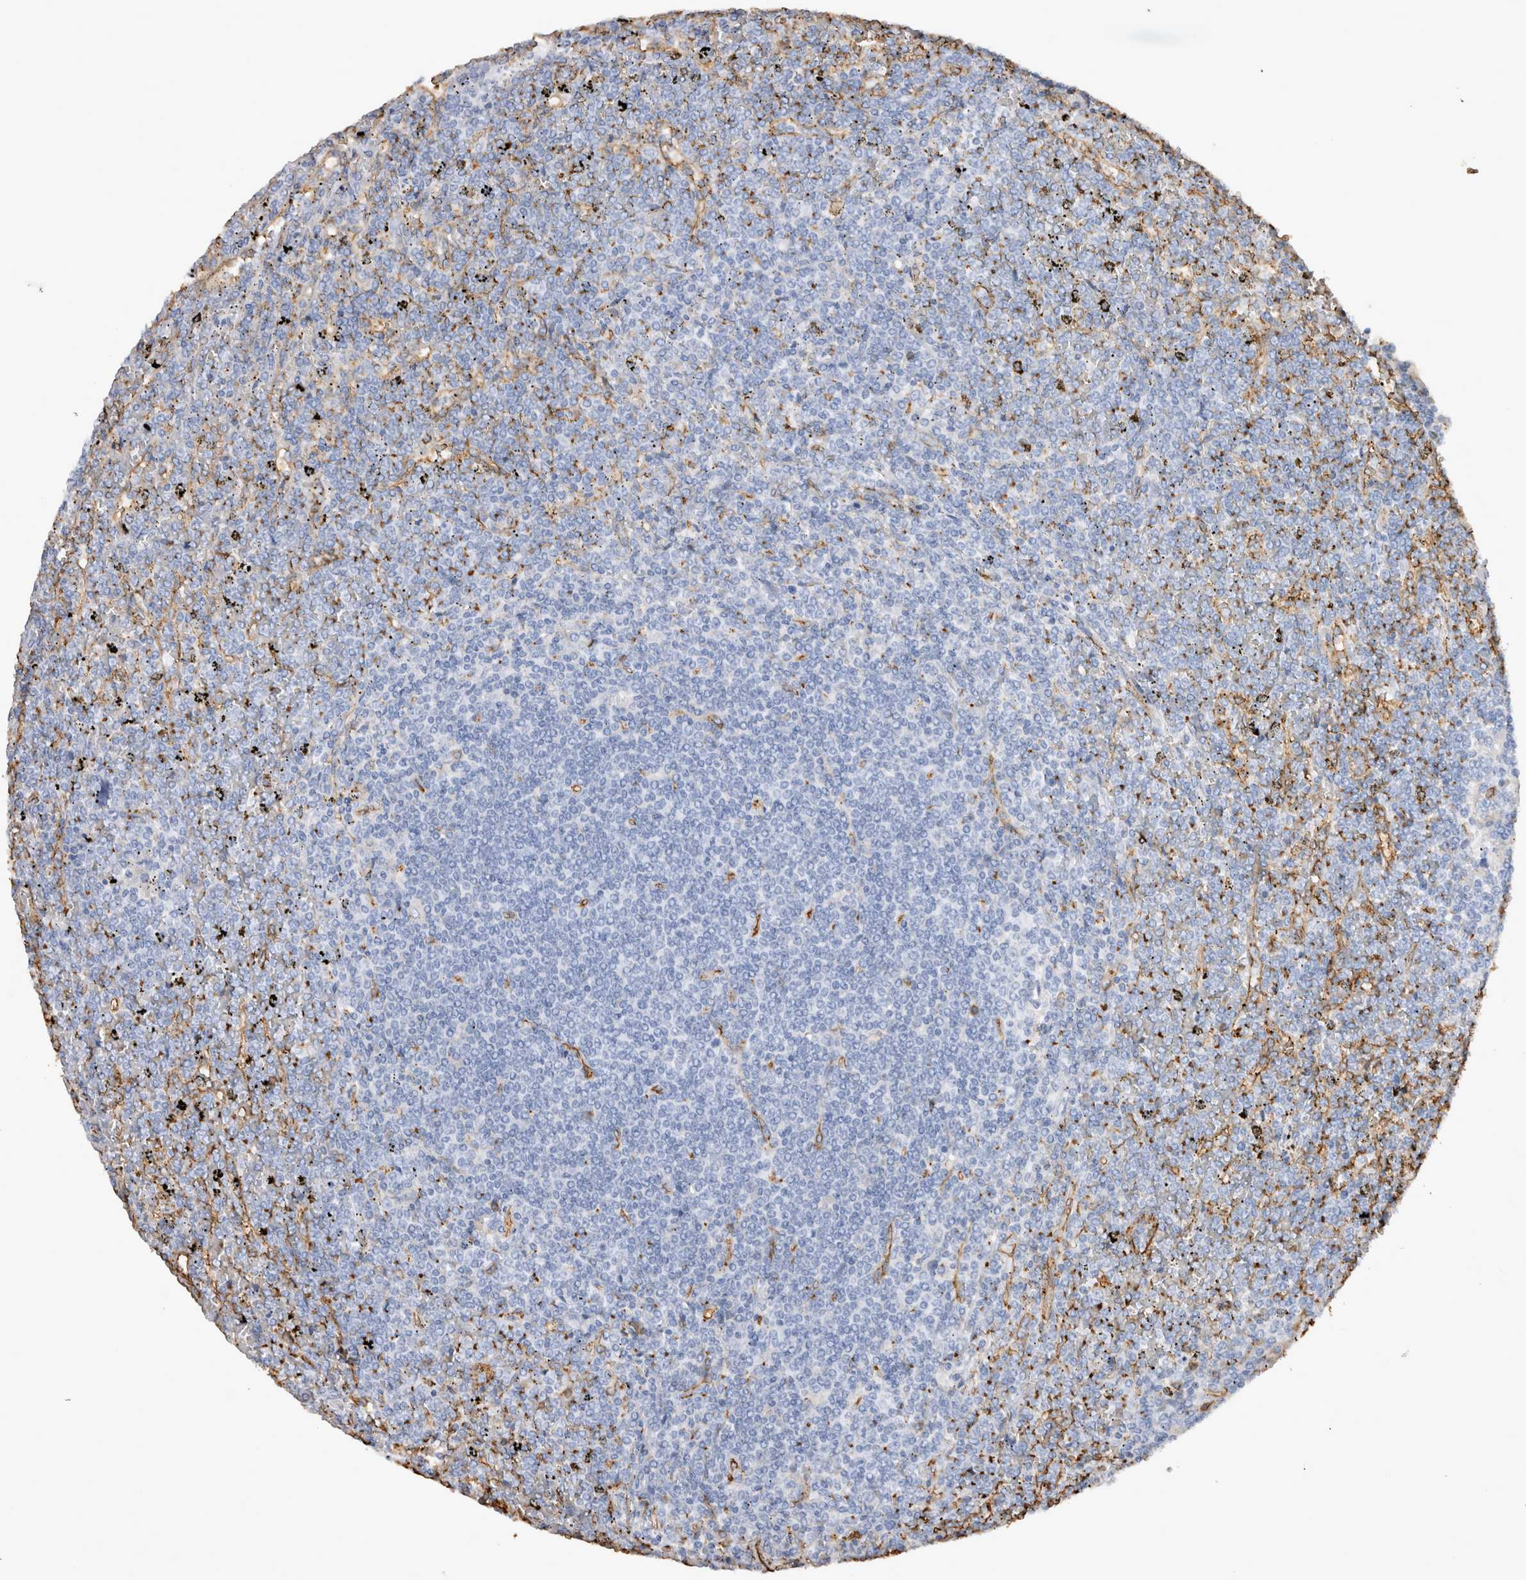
{"staining": {"intensity": "negative", "quantity": "none", "location": "none"}, "tissue": "lymphoma", "cell_type": "Tumor cells", "image_type": "cancer", "snomed": [{"axis": "morphology", "description": "Malignant lymphoma, non-Hodgkin's type, Low grade"}, {"axis": "topography", "description": "Spleen"}], "caption": "Lymphoma stained for a protein using IHC demonstrates no staining tumor cells.", "gene": "IL17RC", "patient": {"sex": "female", "age": 19}}